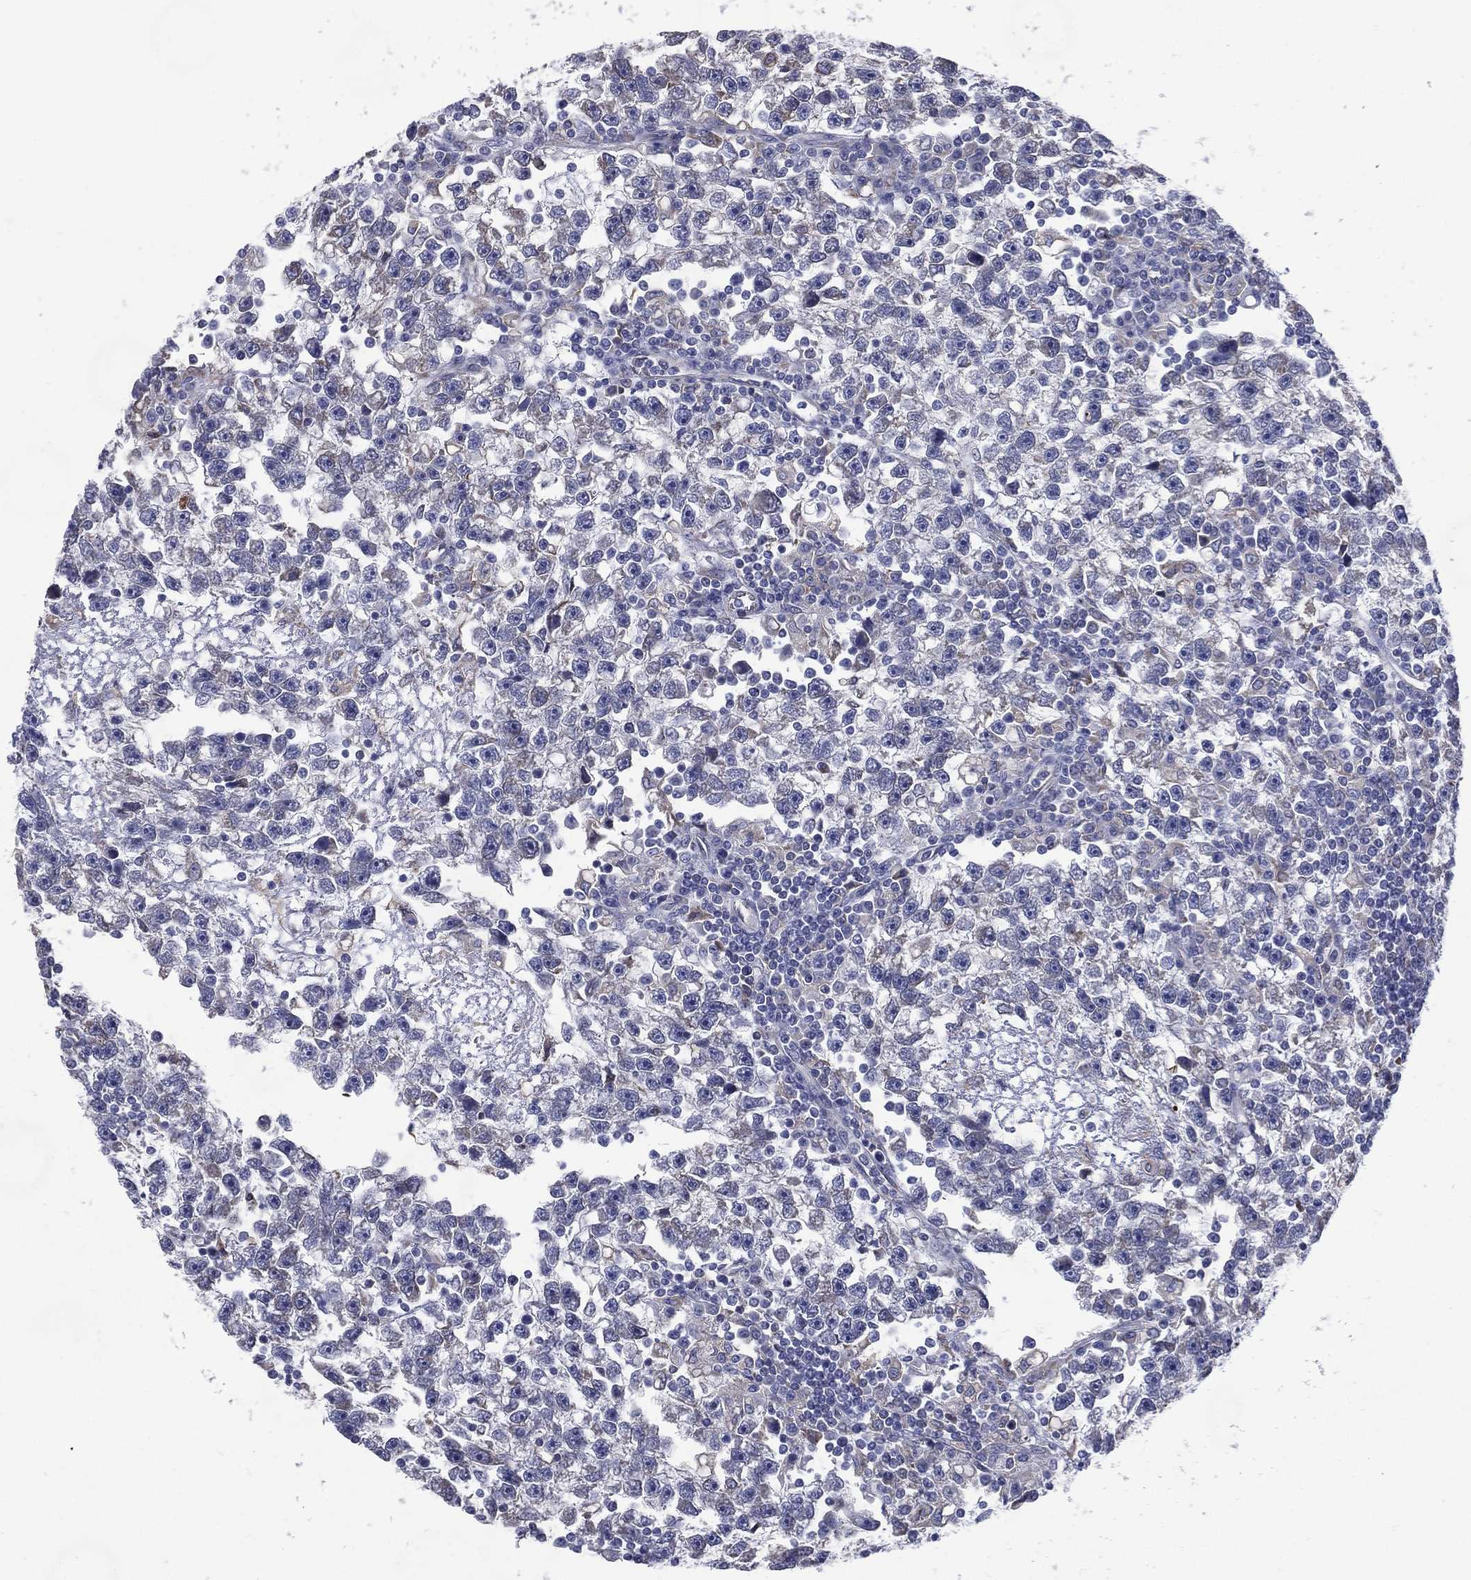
{"staining": {"intensity": "negative", "quantity": "none", "location": "none"}, "tissue": "testis cancer", "cell_type": "Tumor cells", "image_type": "cancer", "snomed": [{"axis": "morphology", "description": "Seminoma, NOS"}, {"axis": "topography", "description": "Testis"}], "caption": "This is a histopathology image of immunohistochemistry staining of seminoma (testis), which shows no staining in tumor cells.", "gene": "C19orf18", "patient": {"sex": "male", "age": 47}}